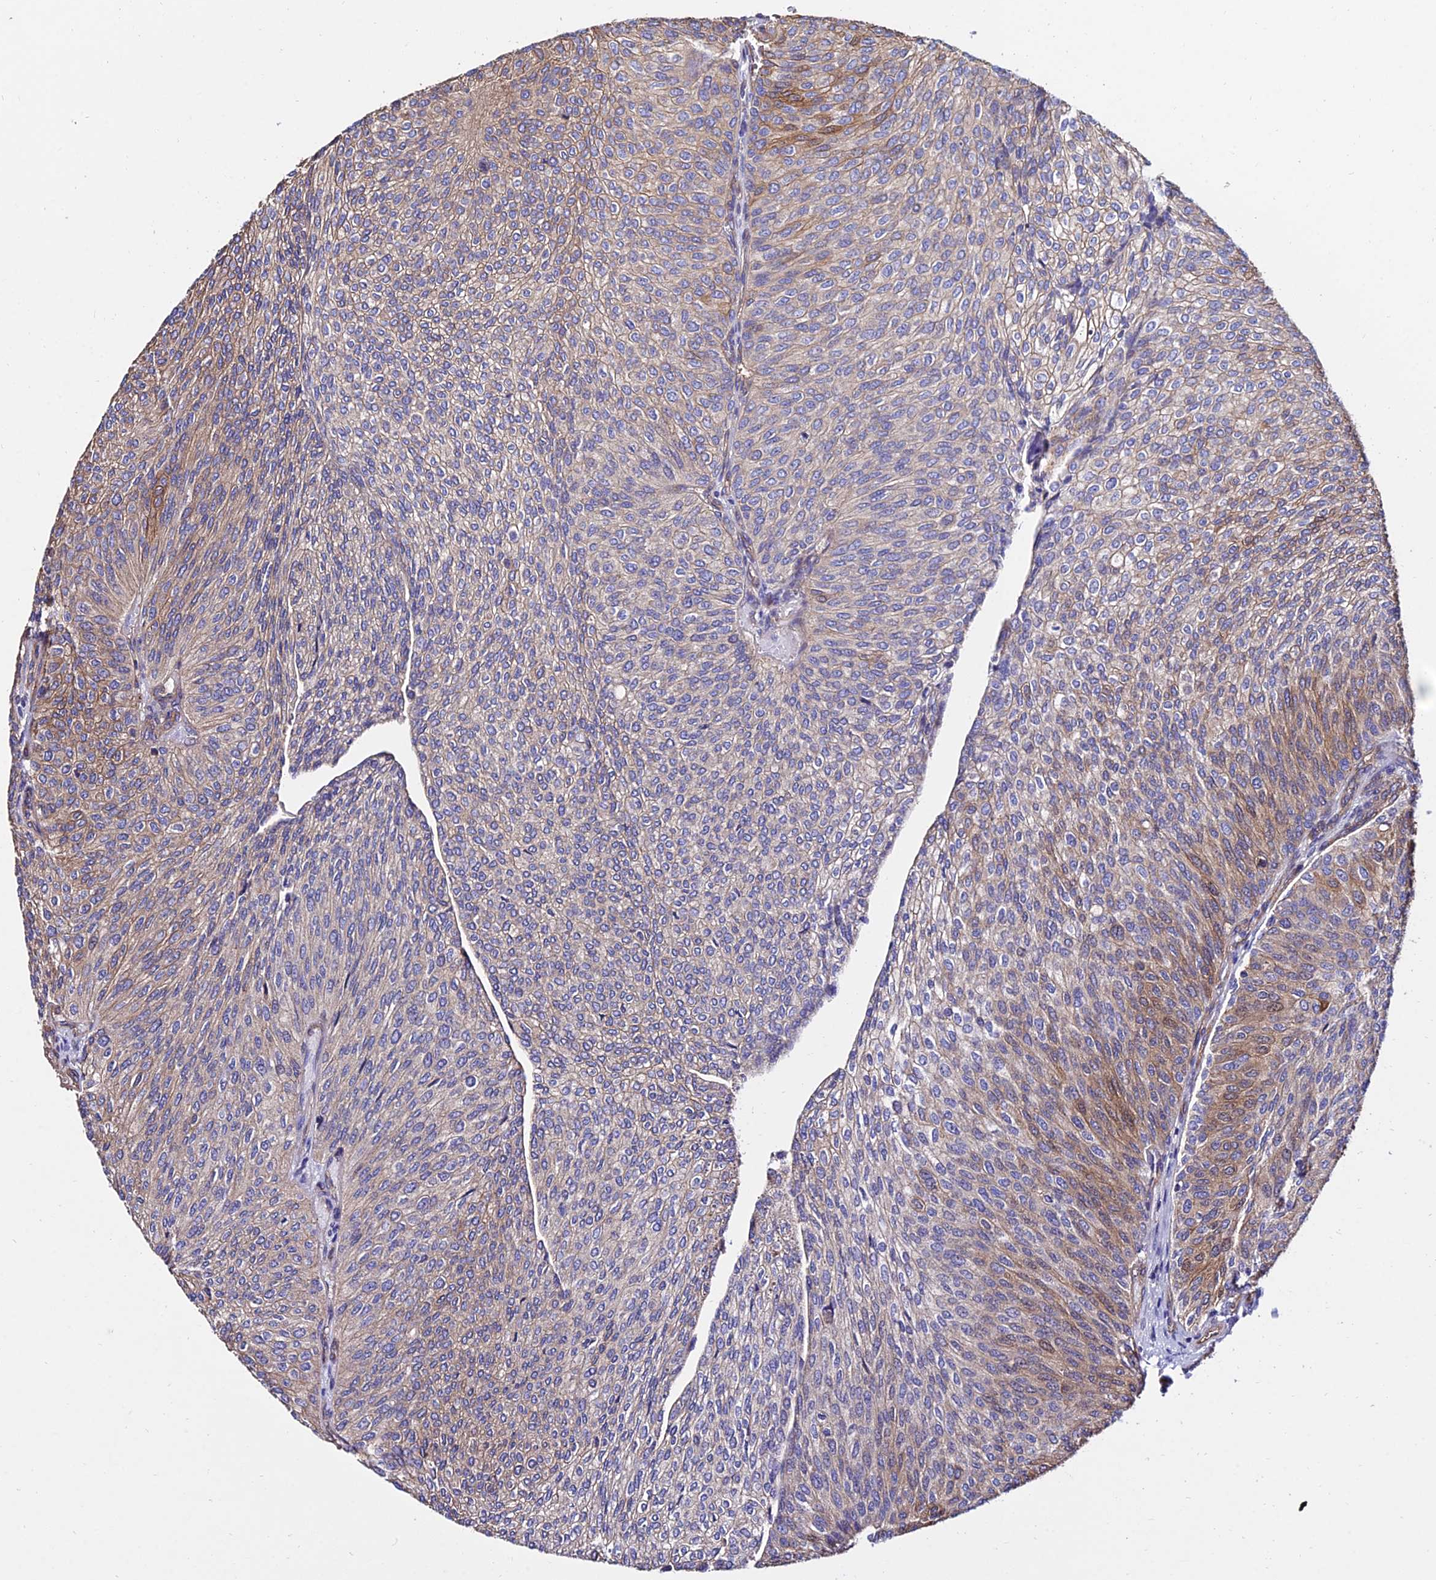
{"staining": {"intensity": "moderate", "quantity": "25%-75%", "location": "cytoplasmic/membranous"}, "tissue": "urothelial cancer", "cell_type": "Tumor cells", "image_type": "cancer", "snomed": [{"axis": "morphology", "description": "Urothelial carcinoma, High grade"}, {"axis": "topography", "description": "Urinary bladder"}], "caption": "Urothelial carcinoma (high-grade) stained with DAB (3,3'-diaminobenzidine) IHC demonstrates medium levels of moderate cytoplasmic/membranous positivity in about 25%-75% of tumor cells. The protein of interest is shown in brown color, while the nuclei are stained blue.", "gene": "CALM2", "patient": {"sex": "female", "age": 79}}